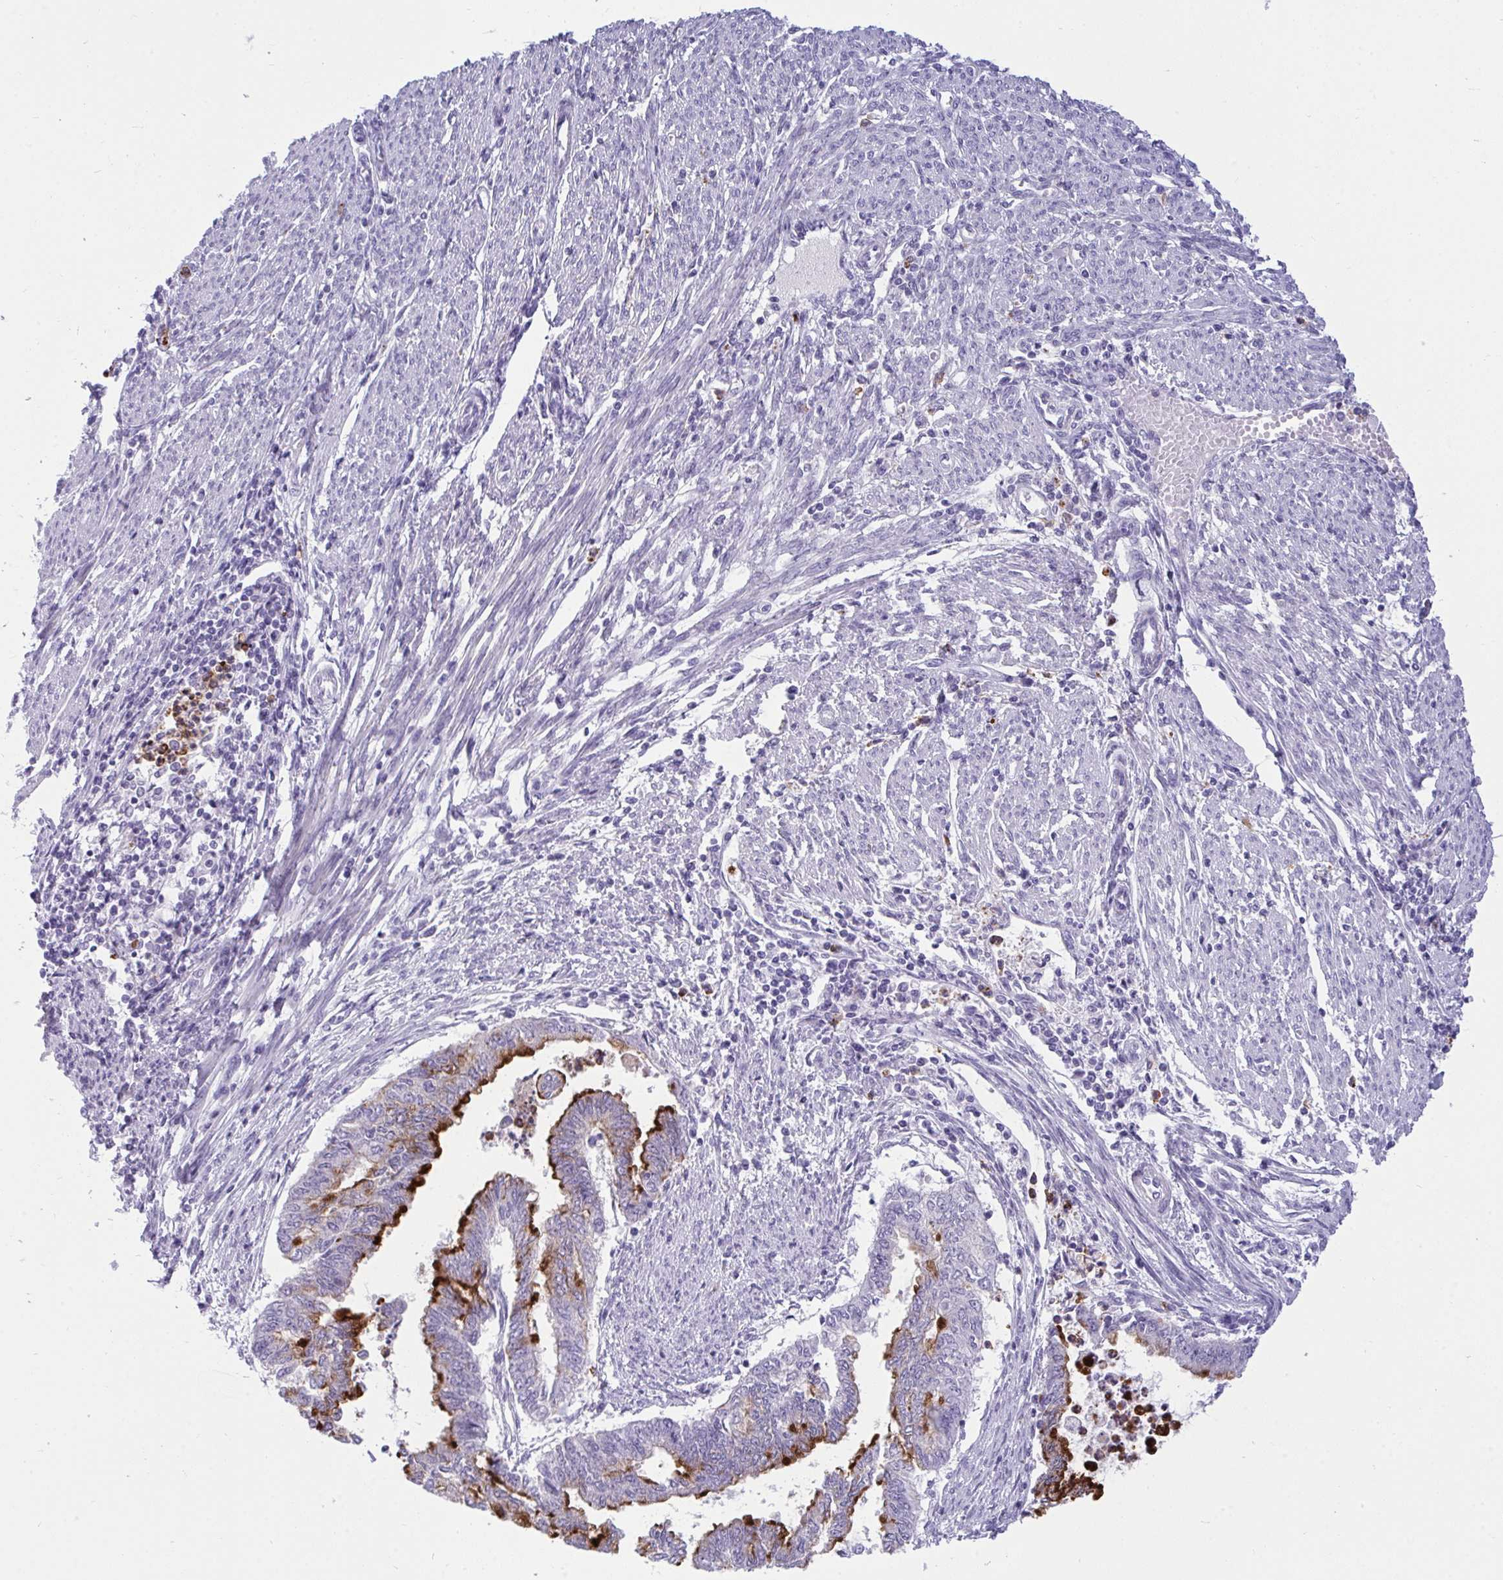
{"staining": {"intensity": "strong", "quantity": "25%-75%", "location": "cytoplasmic/membranous"}, "tissue": "endometrial cancer", "cell_type": "Tumor cells", "image_type": "cancer", "snomed": [{"axis": "morphology", "description": "Adenocarcinoma, NOS"}, {"axis": "topography", "description": "Endometrium"}], "caption": "Immunohistochemistry (IHC) of adenocarcinoma (endometrial) demonstrates high levels of strong cytoplasmic/membranous staining in about 25%-75% of tumor cells.", "gene": "ARHGAP42", "patient": {"sex": "female", "age": 79}}